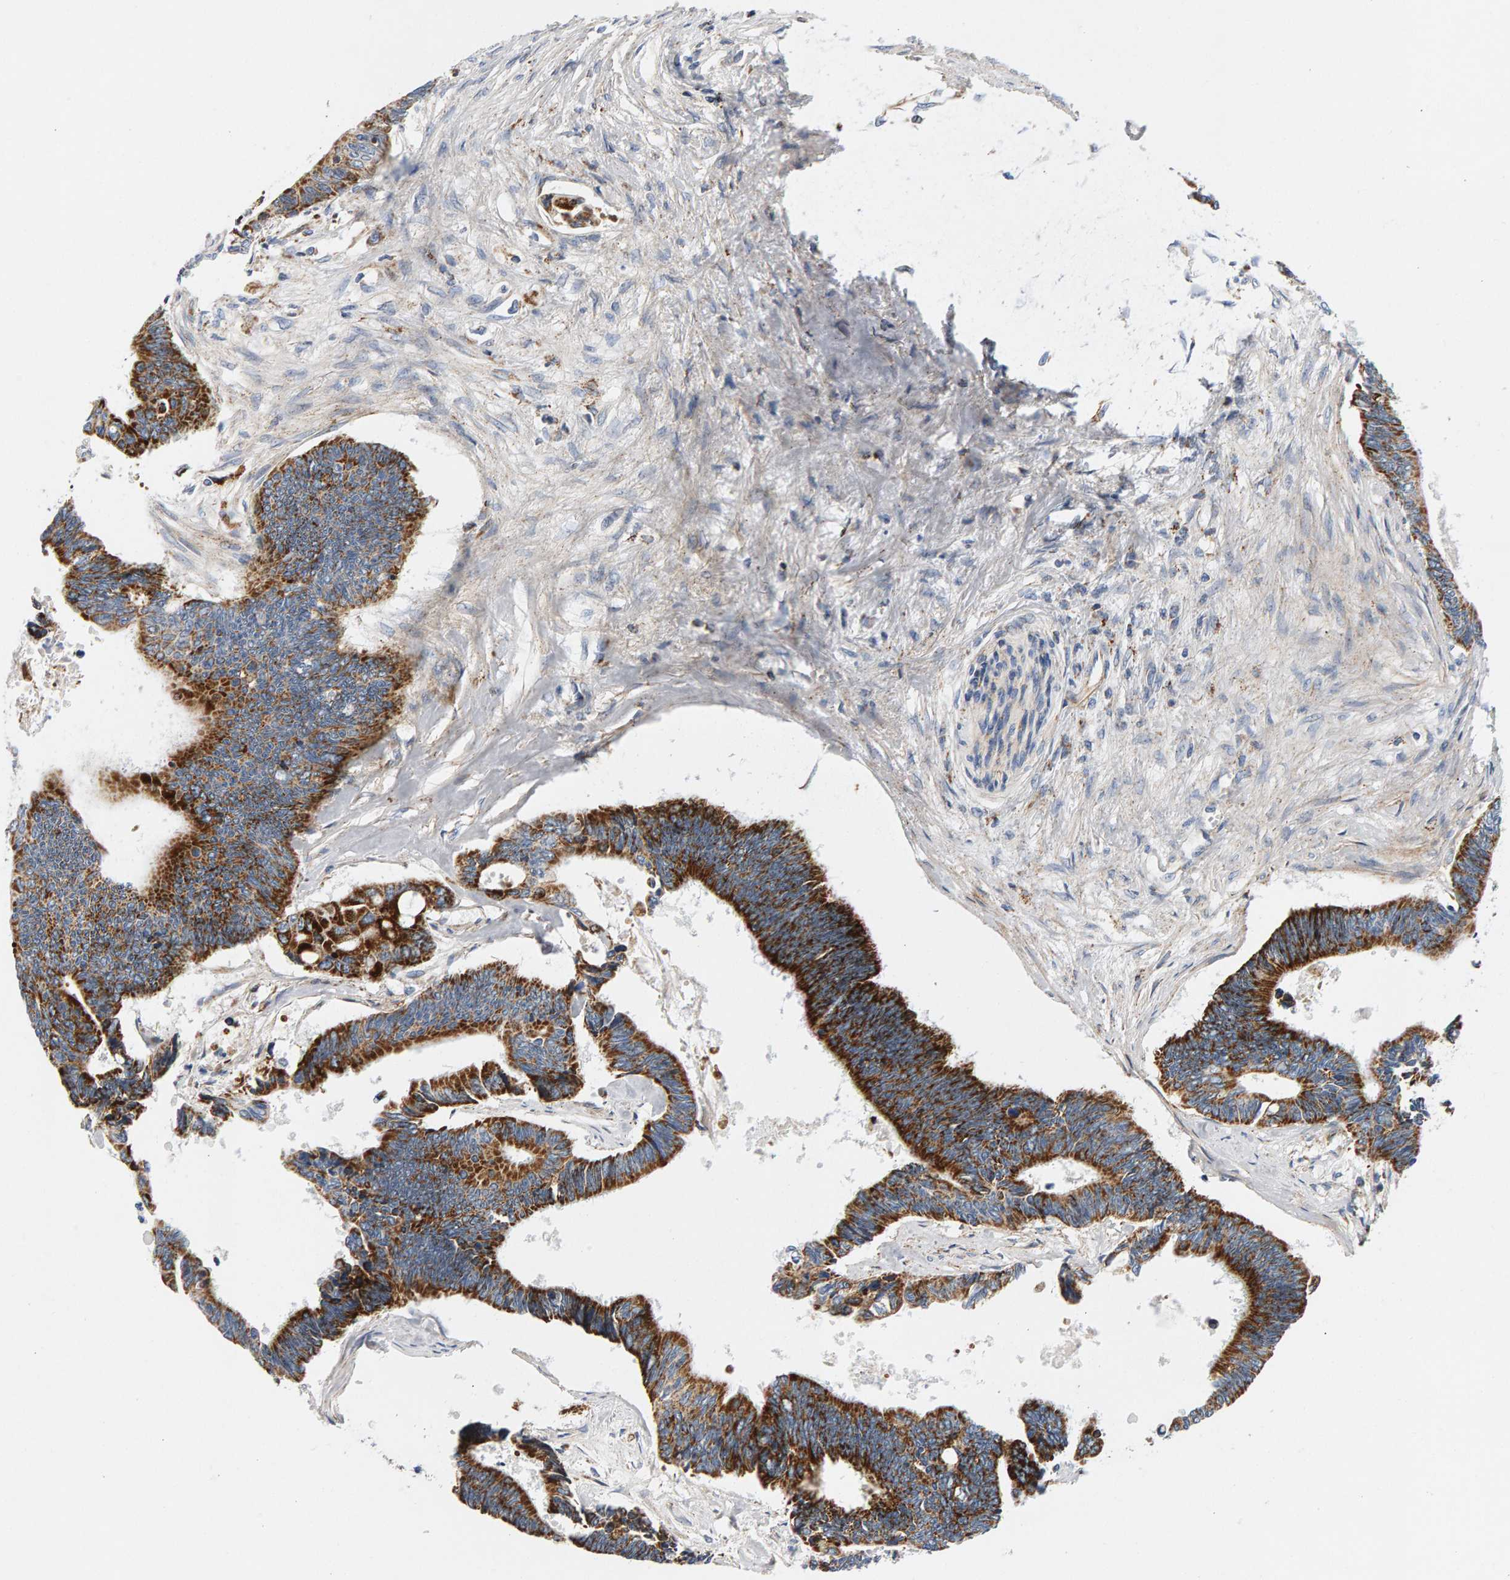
{"staining": {"intensity": "strong", "quantity": ">75%", "location": "cytoplasmic/membranous"}, "tissue": "pancreatic cancer", "cell_type": "Tumor cells", "image_type": "cancer", "snomed": [{"axis": "morphology", "description": "Adenocarcinoma, NOS"}, {"axis": "topography", "description": "Pancreas"}], "caption": "Protein staining exhibits strong cytoplasmic/membranous staining in about >75% of tumor cells in pancreatic cancer (adenocarcinoma).", "gene": "GGTA1", "patient": {"sex": "female", "age": 70}}